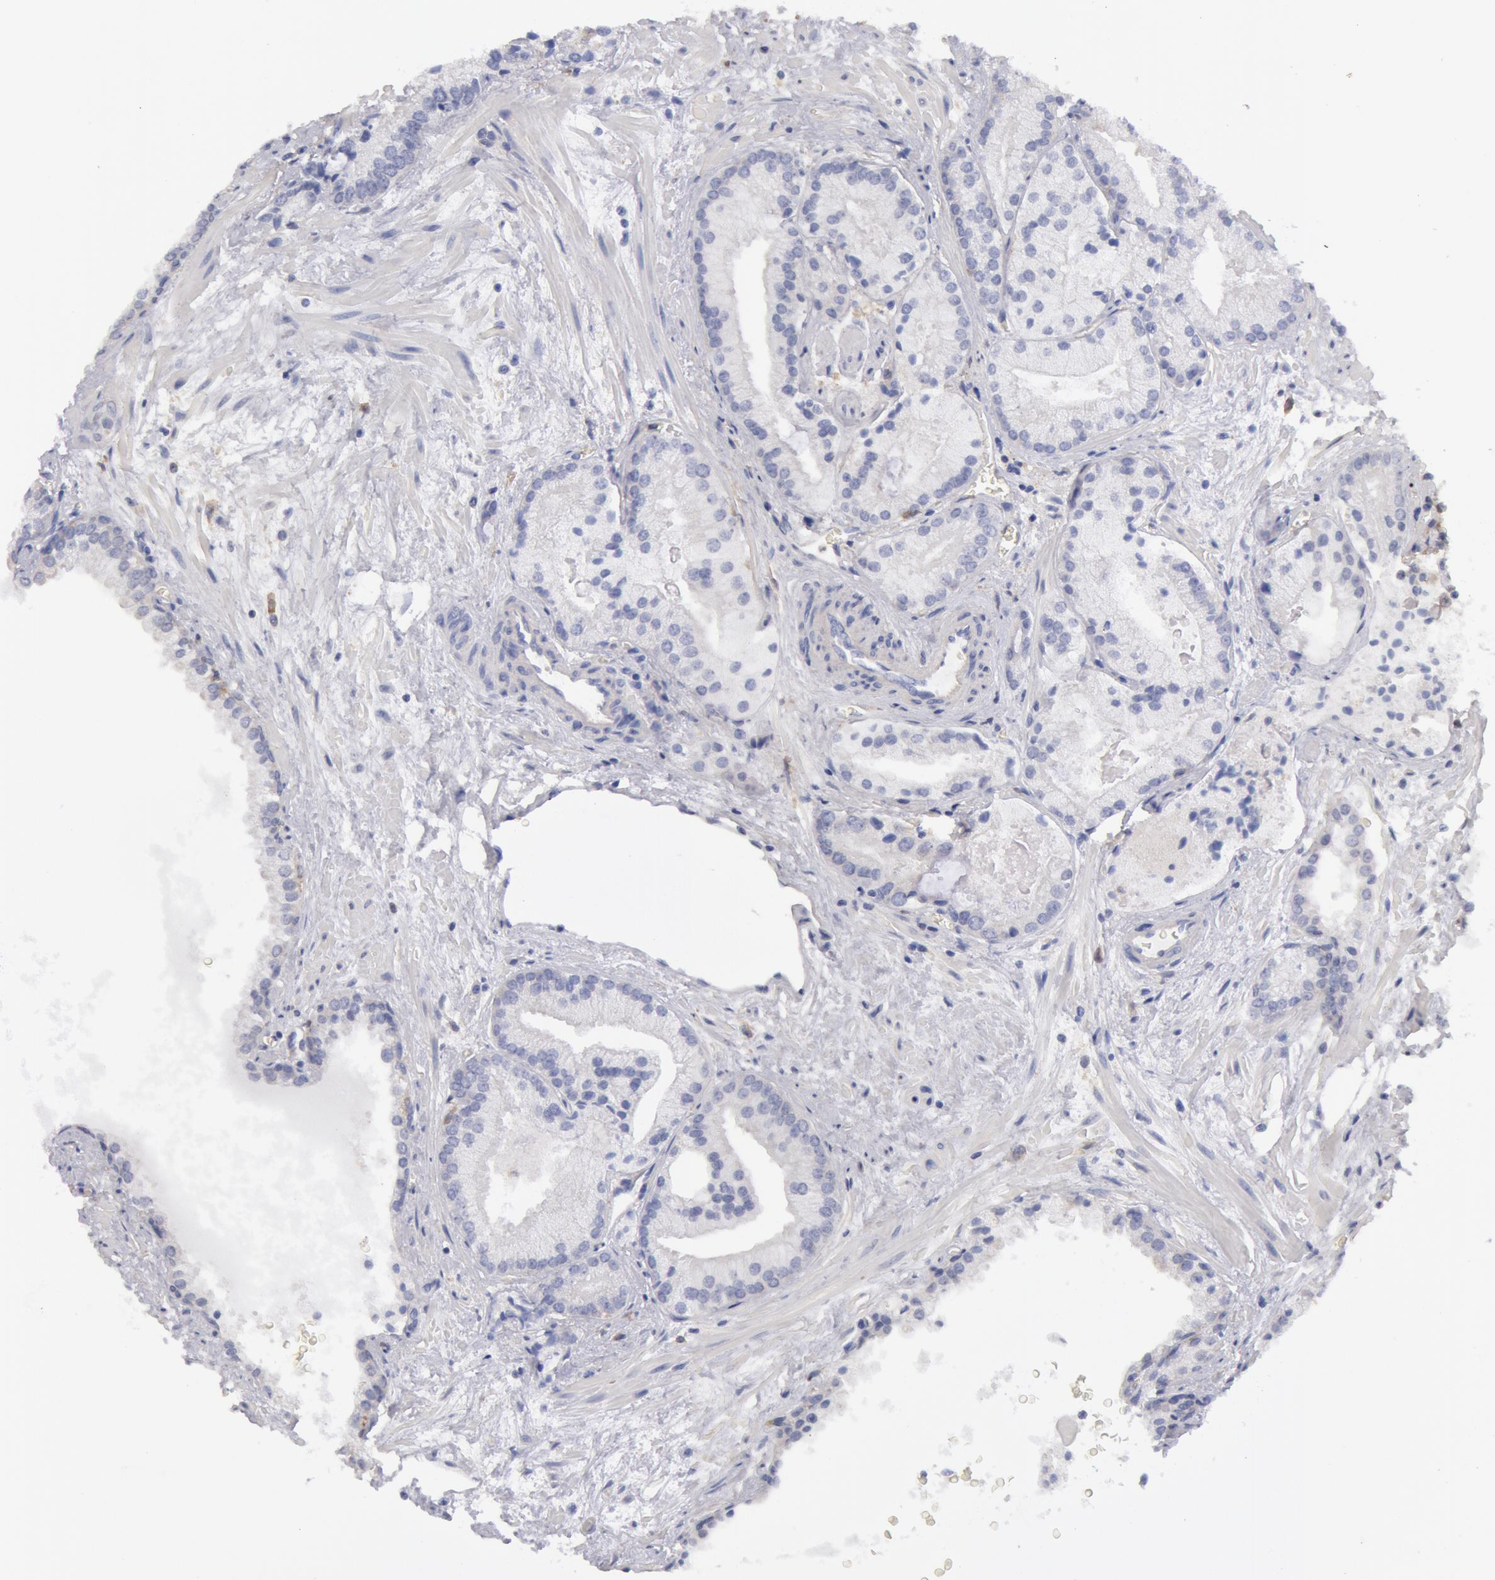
{"staining": {"intensity": "negative", "quantity": "none", "location": "none"}, "tissue": "prostate cancer", "cell_type": "Tumor cells", "image_type": "cancer", "snomed": [{"axis": "morphology", "description": "Adenocarcinoma, Medium grade"}, {"axis": "topography", "description": "Prostate"}], "caption": "An immunohistochemistry micrograph of prostate cancer (adenocarcinoma (medium-grade)) is shown. There is no staining in tumor cells of prostate cancer (adenocarcinoma (medium-grade)).", "gene": "SYK", "patient": {"sex": "male", "age": 70}}